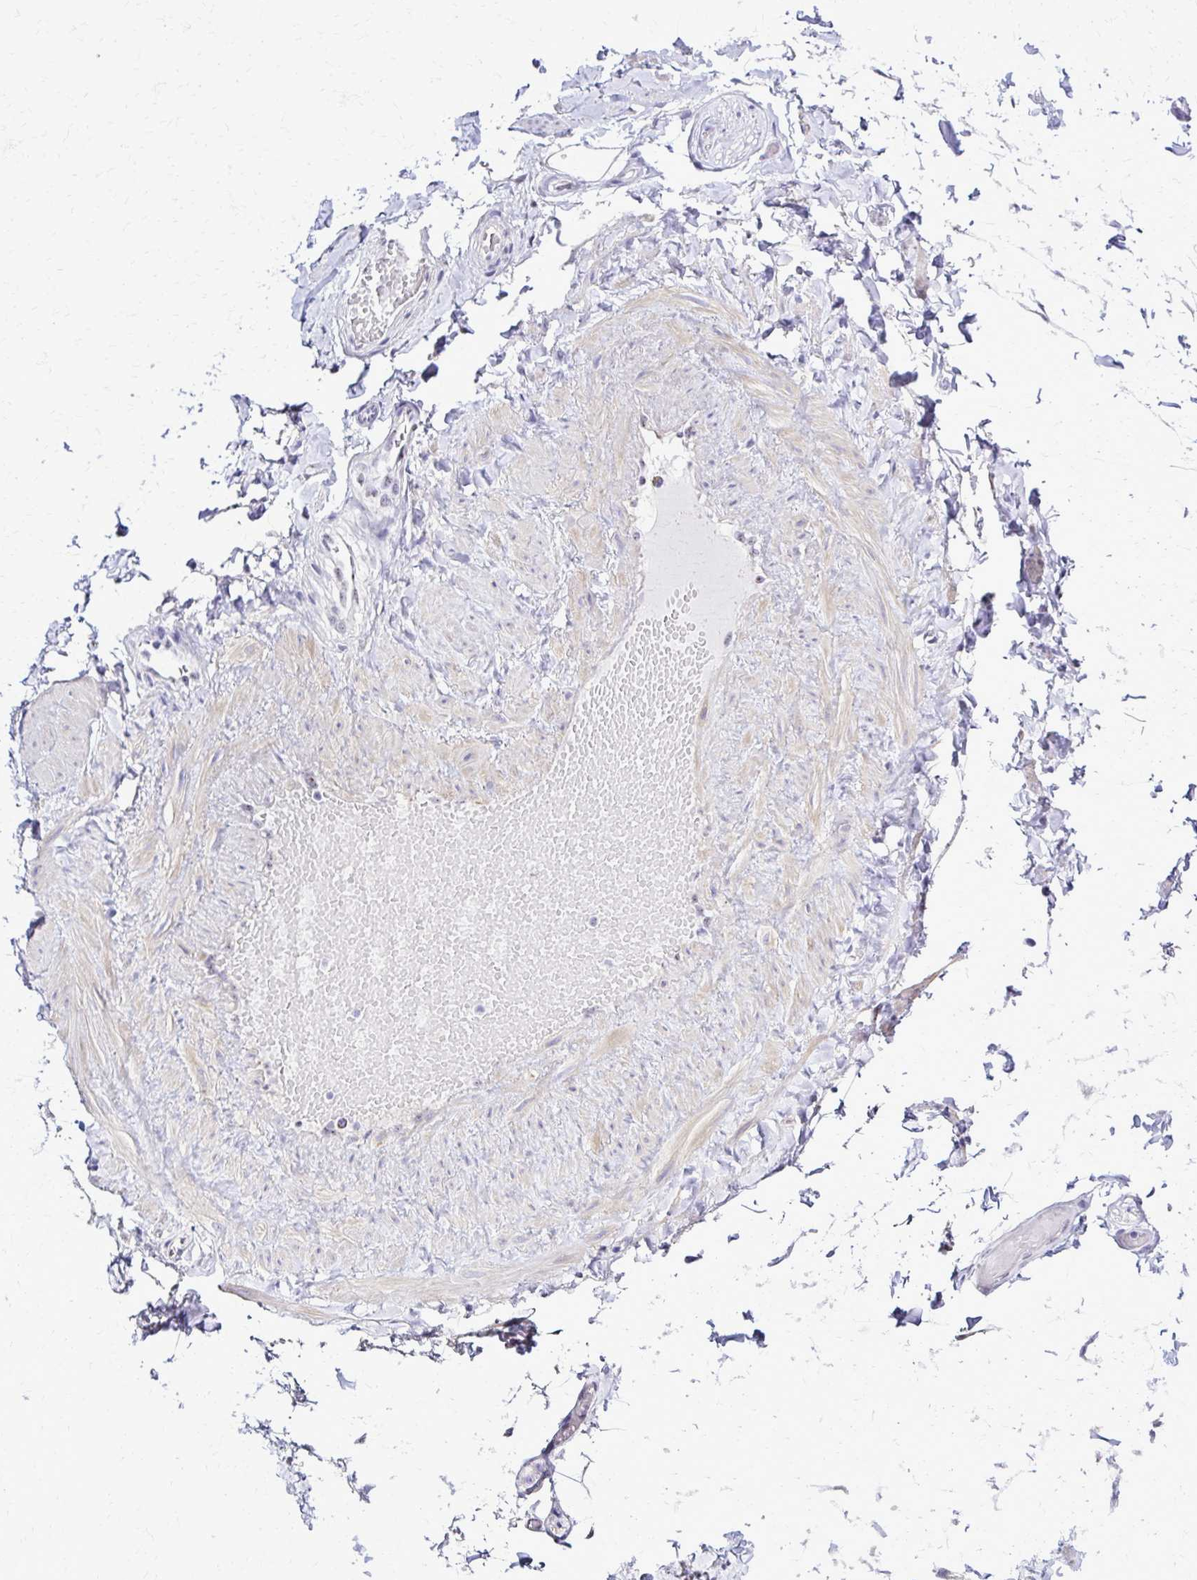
{"staining": {"intensity": "negative", "quantity": "none", "location": "none"}, "tissue": "soft tissue", "cell_type": "Fibroblasts", "image_type": "normal", "snomed": [{"axis": "morphology", "description": "Normal tissue, NOS"}, {"axis": "topography", "description": "Soft tissue"}, {"axis": "topography", "description": "Adipose tissue"}, {"axis": "topography", "description": "Vascular tissue"}, {"axis": "topography", "description": "Peripheral nerve tissue"}], "caption": "IHC image of unremarkable soft tissue: soft tissue stained with DAB reveals no significant protein expression in fibroblasts. (DAB (3,3'-diaminobenzidine) immunohistochemistry visualized using brightfield microscopy, high magnification).", "gene": "RASL11B", "patient": {"sex": "male", "age": 29}}